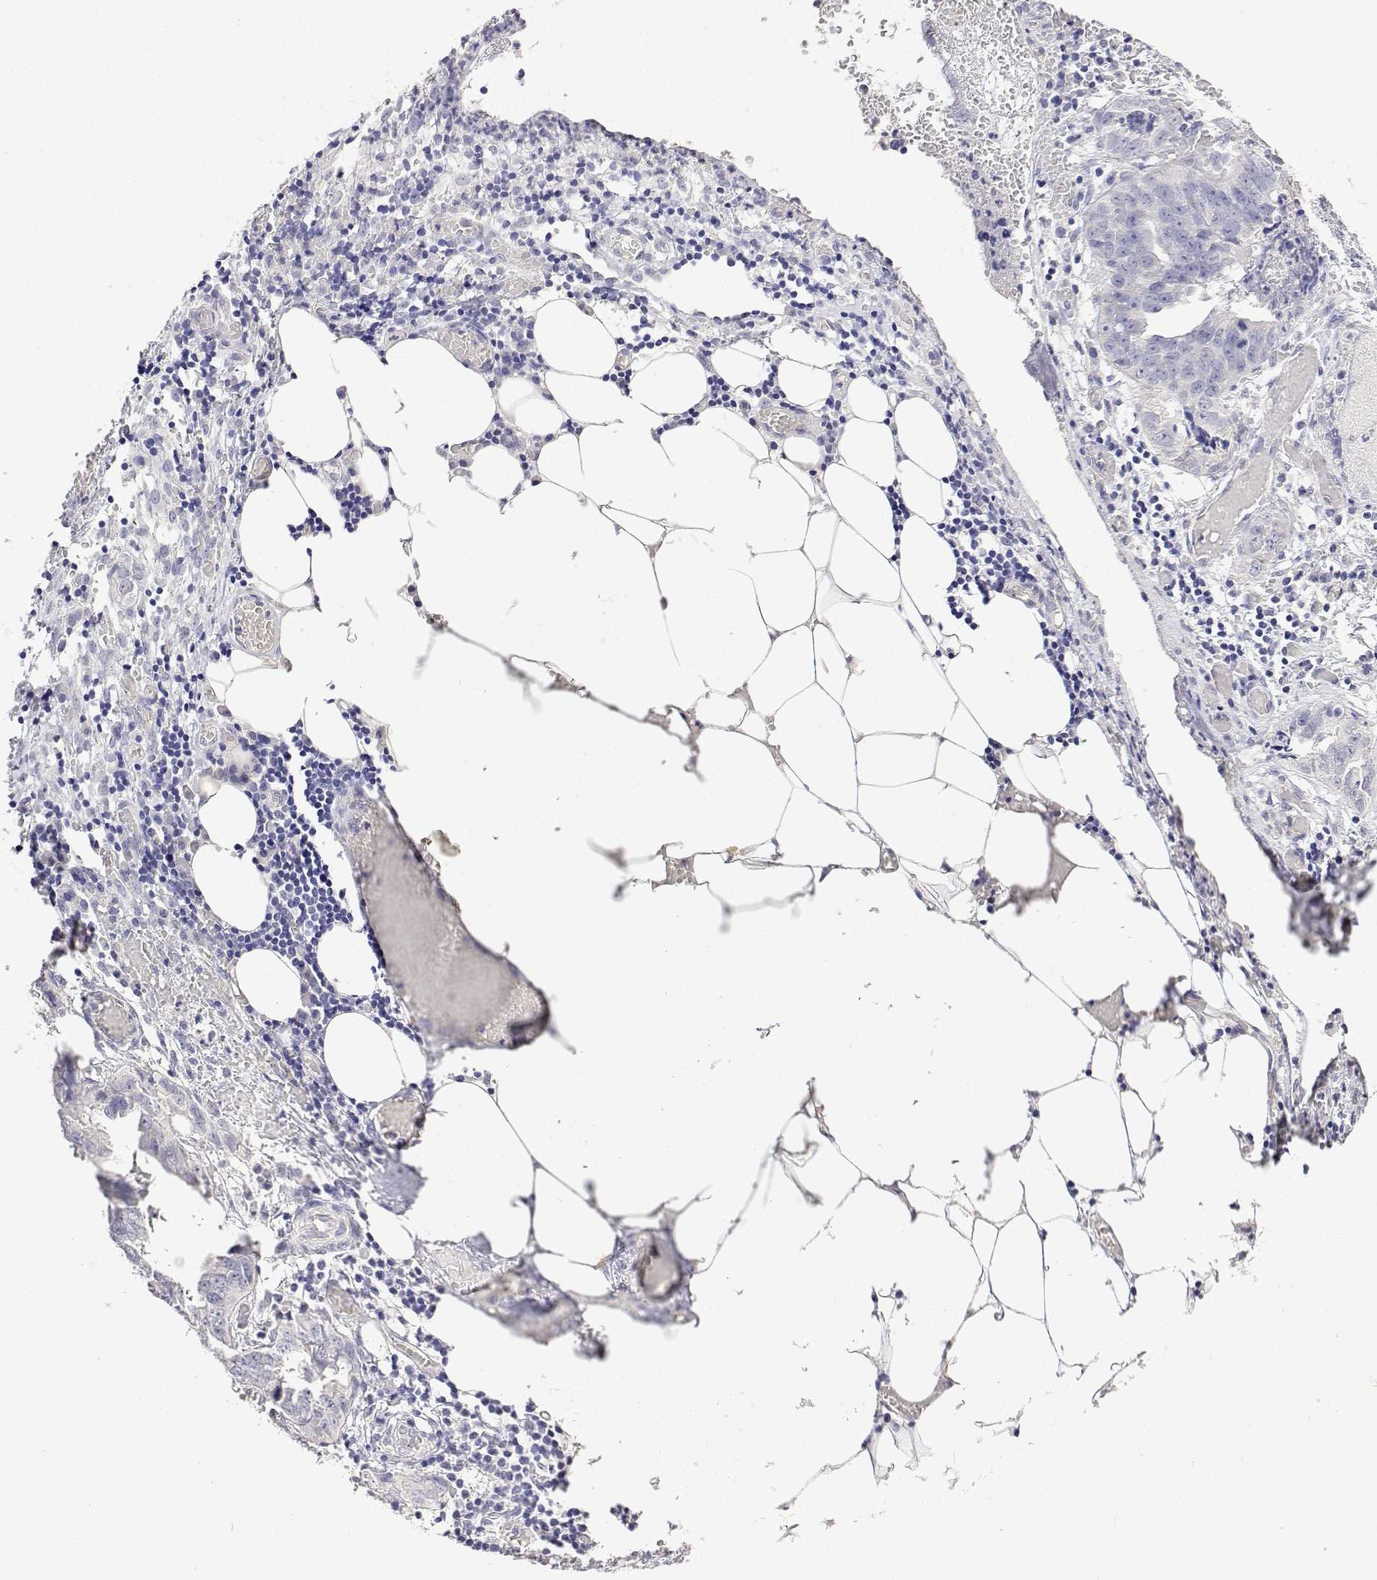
{"staining": {"intensity": "negative", "quantity": "none", "location": "none"}, "tissue": "ovarian cancer", "cell_type": "Tumor cells", "image_type": "cancer", "snomed": [{"axis": "morphology", "description": "Cystadenocarcinoma, serous, NOS"}, {"axis": "topography", "description": "Ovary"}], "caption": "A histopathology image of human ovarian cancer is negative for staining in tumor cells.", "gene": "PLCB1", "patient": {"sex": "female", "age": 75}}